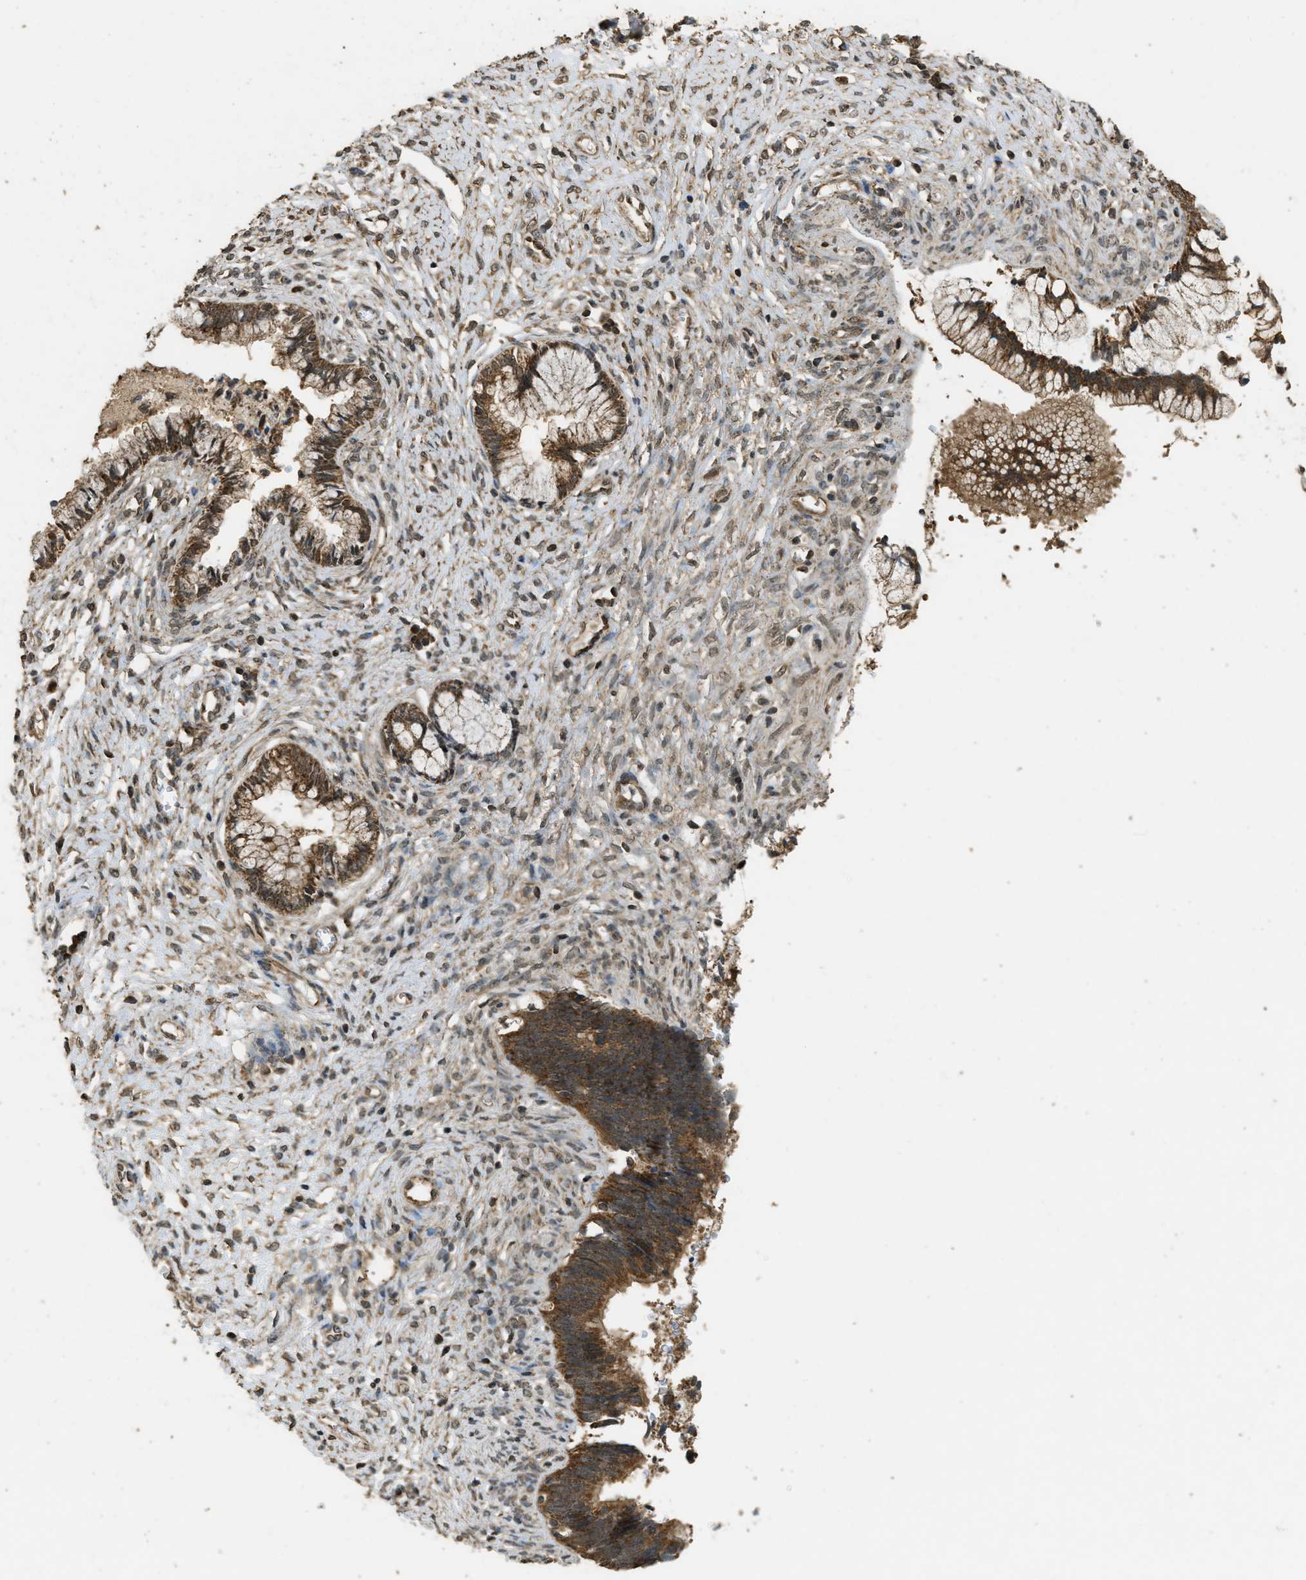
{"staining": {"intensity": "strong", "quantity": ">75%", "location": "cytoplasmic/membranous"}, "tissue": "cervical cancer", "cell_type": "Tumor cells", "image_type": "cancer", "snomed": [{"axis": "morphology", "description": "Adenocarcinoma, NOS"}, {"axis": "topography", "description": "Cervix"}], "caption": "Immunohistochemical staining of human cervical cancer exhibits strong cytoplasmic/membranous protein expression in about >75% of tumor cells. The protein of interest is shown in brown color, while the nuclei are stained blue.", "gene": "CTPS1", "patient": {"sex": "female", "age": 44}}